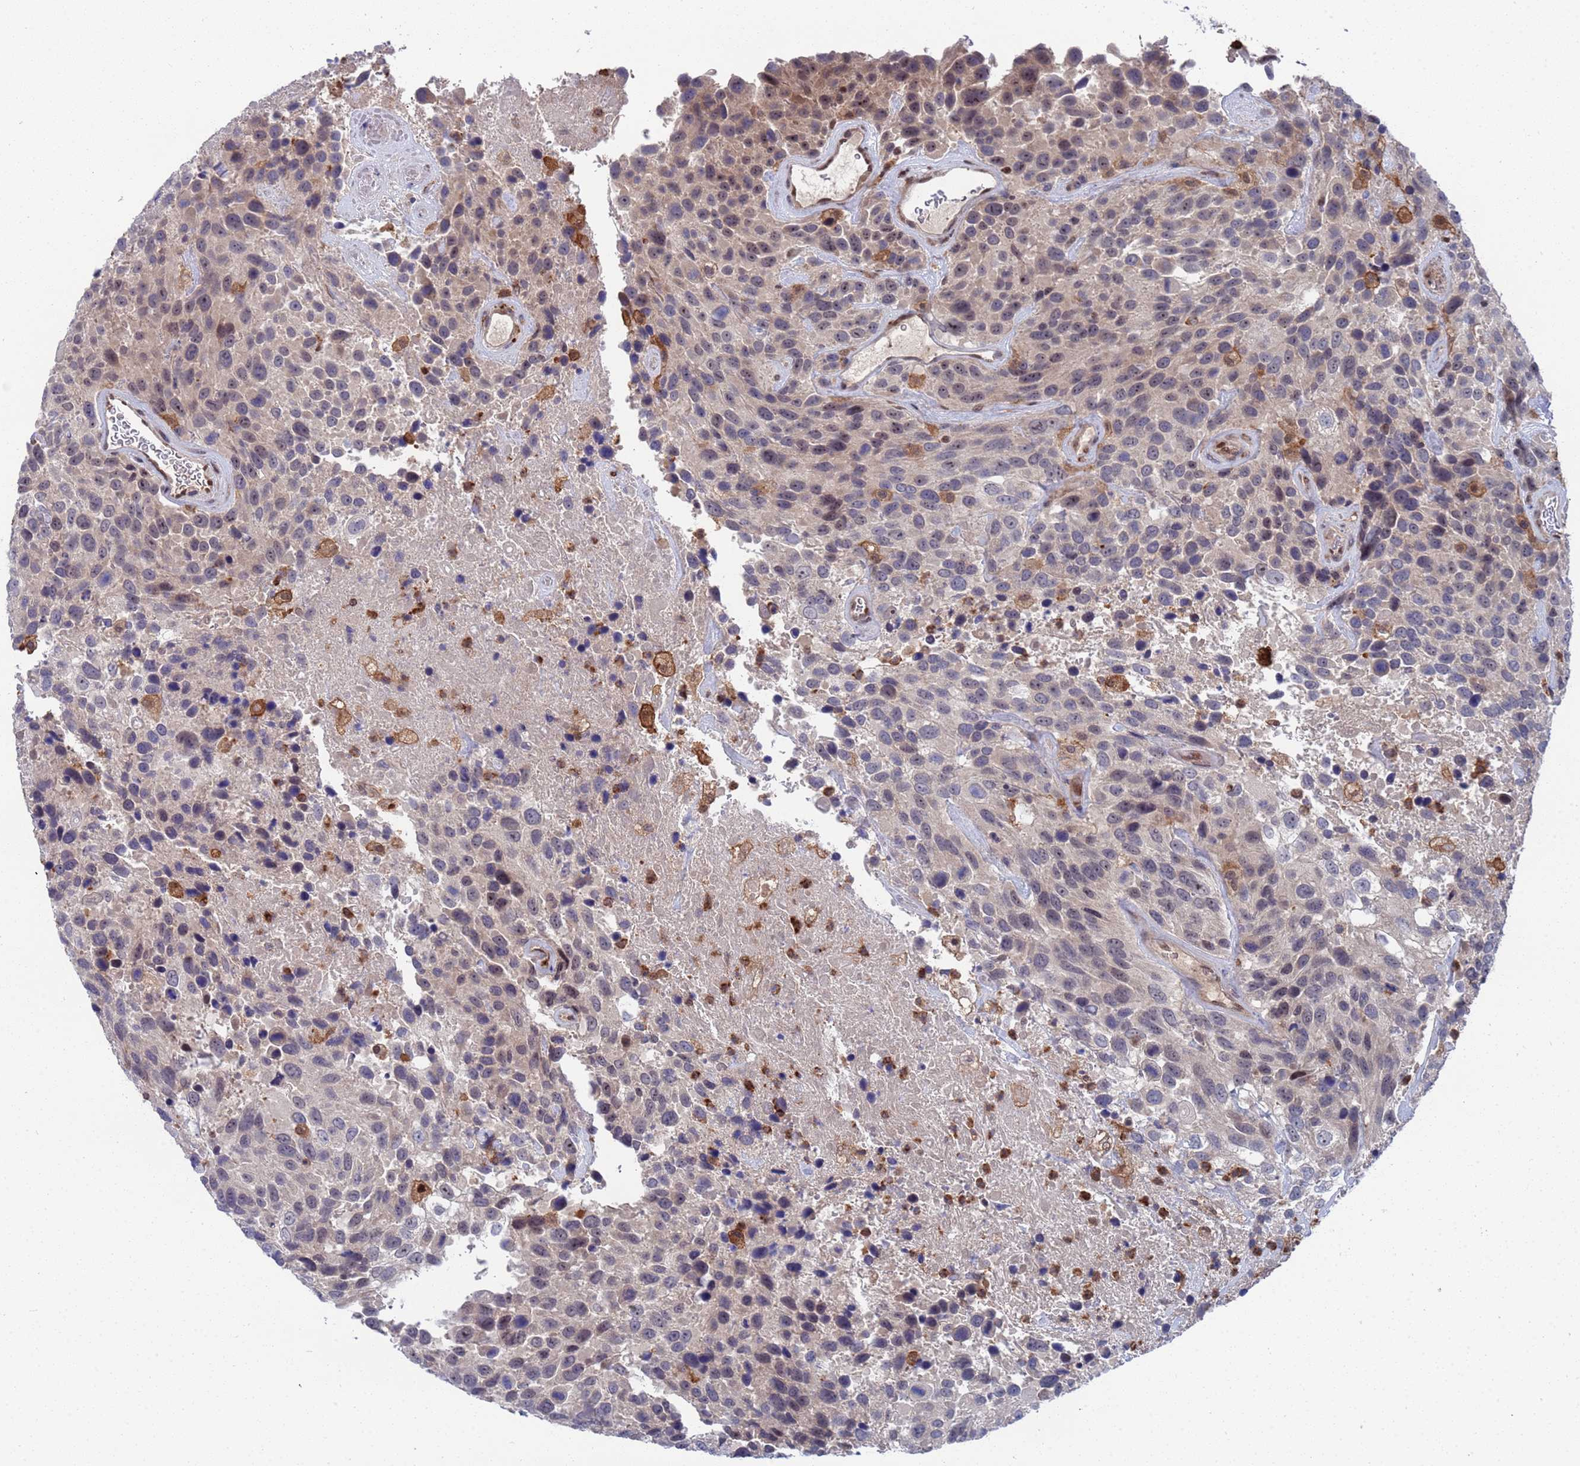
{"staining": {"intensity": "weak", "quantity": "<25%", "location": "nuclear"}, "tissue": "urothelial cancer", "cell_type": "Tumor cells", "image_type": "cancer", "snomed": [{"axis": "morphology", "description": "Urothelial carcinoma, High grade"}, {"axis": "topography", "description": "Urinary bladder"}], "caption": "This is an immunohistochemistry (IHC) histopathology image of human urothelial carcinoma (high-grade). There is no expression in tumor cells.", "gene": "TMBIM6", "patient": {"sex": "female", "age": 70}}